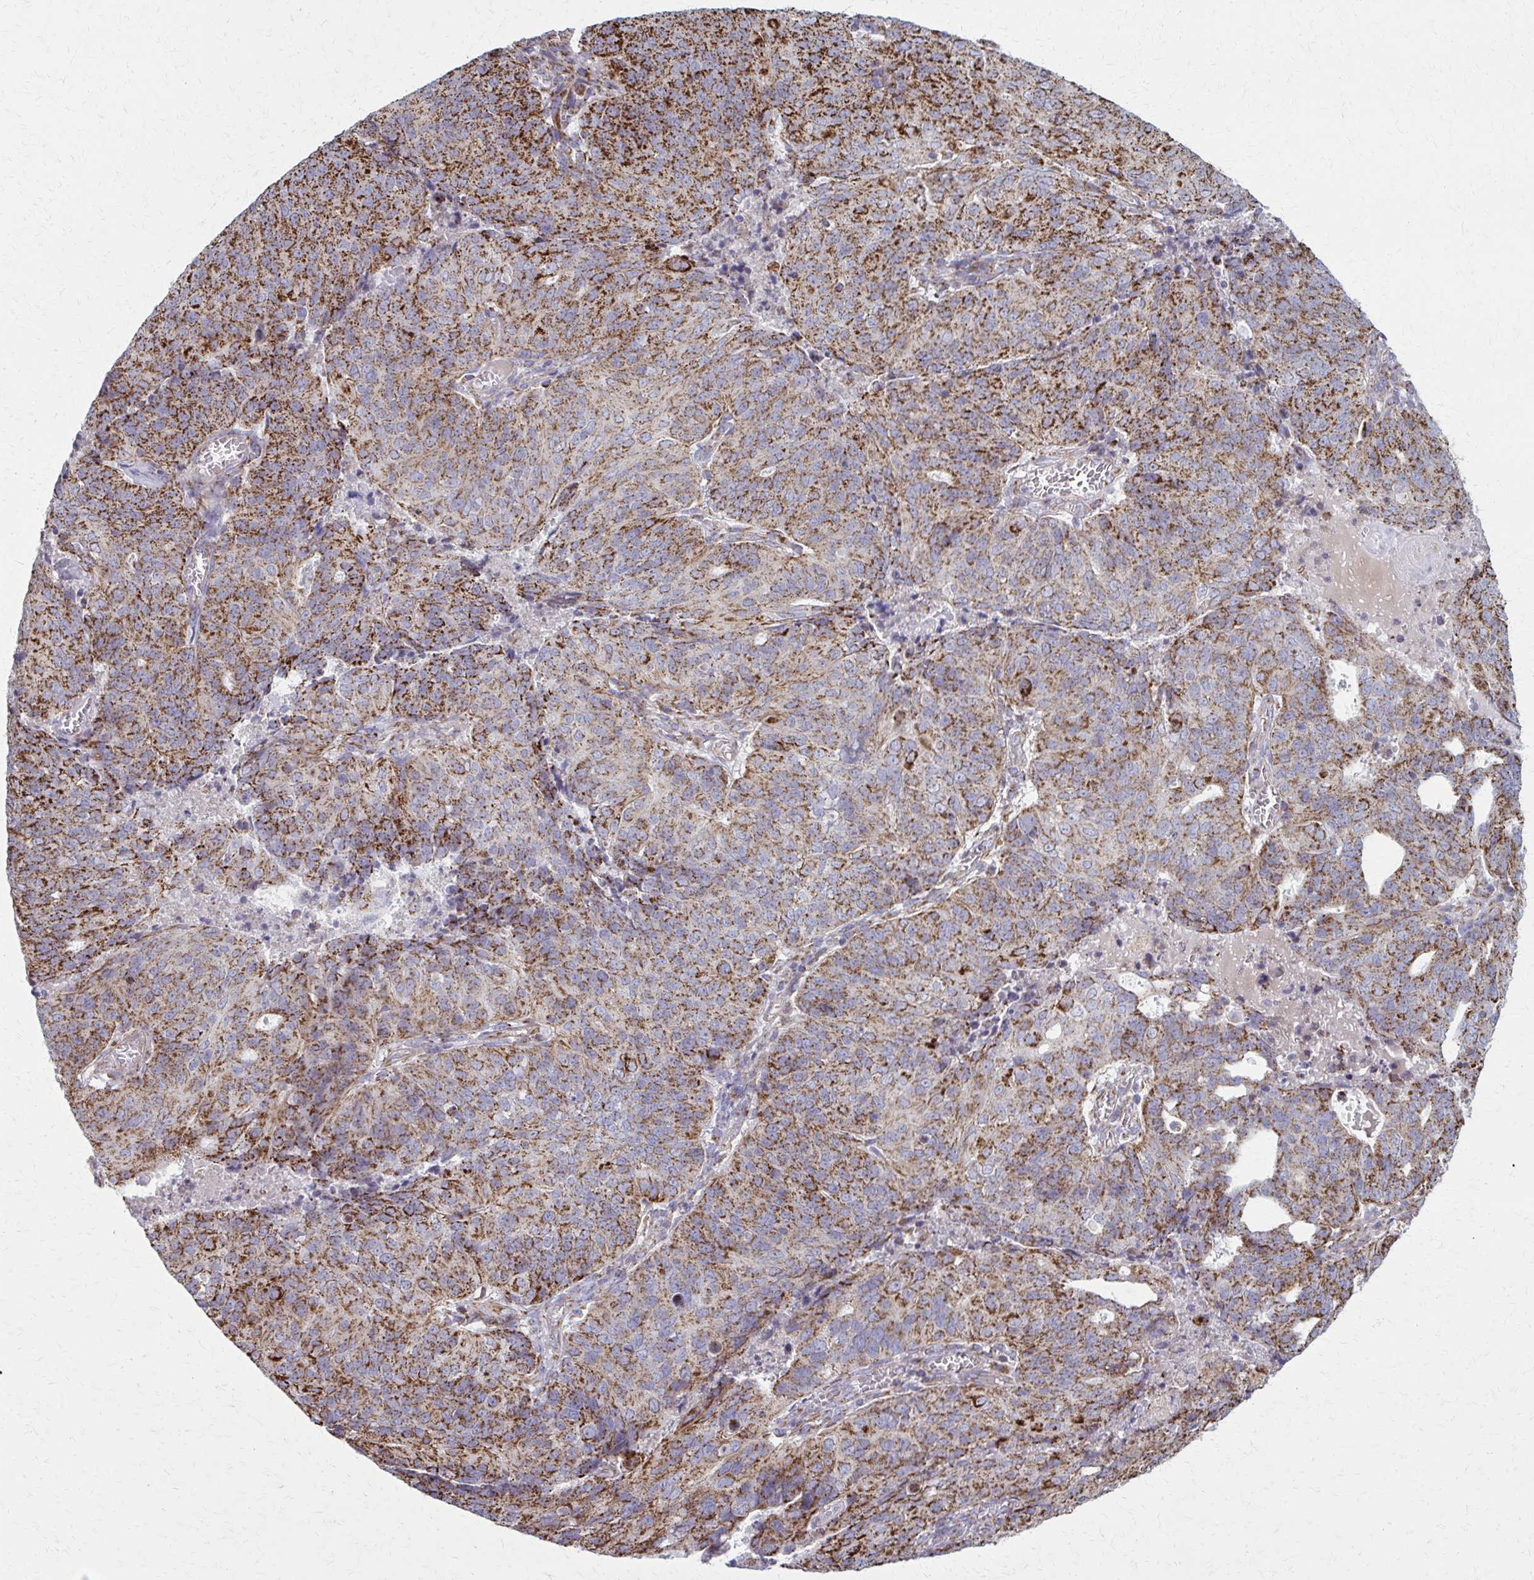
{"staining": {"intensity": "strong", "quantity": ">75%", "location": "cytoplasmic/membranous"}, "tissue": "endometrial cancer", "cell_type": "Tumor cells", "image_type": "cancer", "snomed": [{"axis": "morphology", "description": "Adenocarcinoma, NOS"}, {"axis": "topography", "description": "Endometrium"}], "caption": "Endometrial cancer stained for a protein exhibits strong cytoplasmic/membranous positivity in tumor cells. (brown staining indicates protein expression, while blue staining denotes nuclei).", "gene": "TVP23A", "patient": {"sex": "female", "age": 82}}